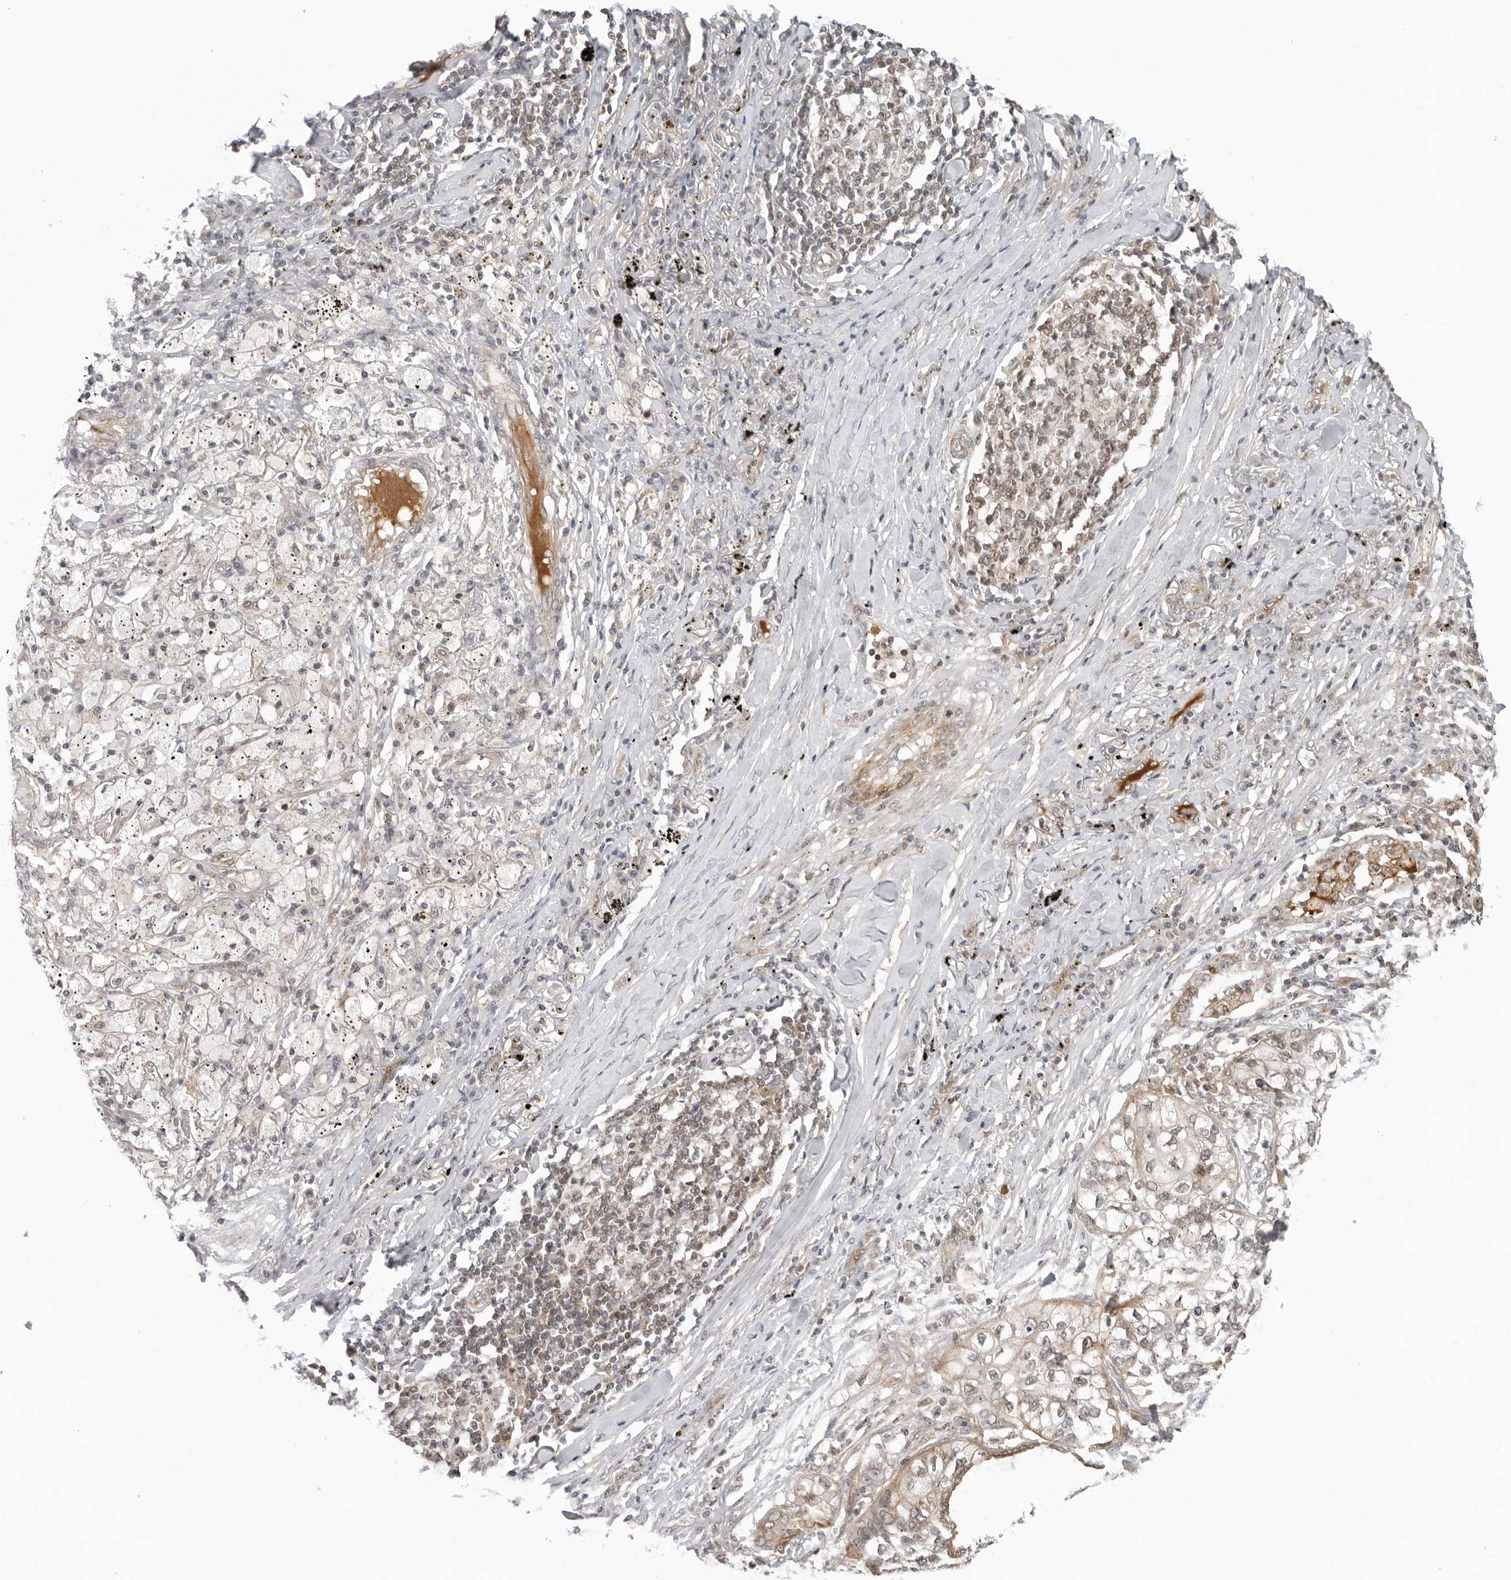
{"staining": {"intensity": "moderate", "quantity": "<25%", "location": "cytoplasmic/membranous"}, "tissue": "lung cancer", "cell_type": "Tumor cells", "image_type": "cancer", "snomed": [{"axis": "morphology", "description": "Squamous cell carcinoma, NOS"}, {"axis": "topography", "description": "Lung"}], "caption": "High-magnification brightfield microscopy of lung cancer (squamous cell carcinoma) stained with DAB (brown) and counterstained with hematoxylin (blue). tumor cells exhibit moderate cytoplasmic/membranous staining is identified in approximately<25% of cells. The staining was performed using DAB to visualize the protein expression in brown, while the nuclei were stained in blue with hematoxylin (Magnification: 20x).", "gene": "SUGCT", "patient": {"sex": "female", "age": 63}}